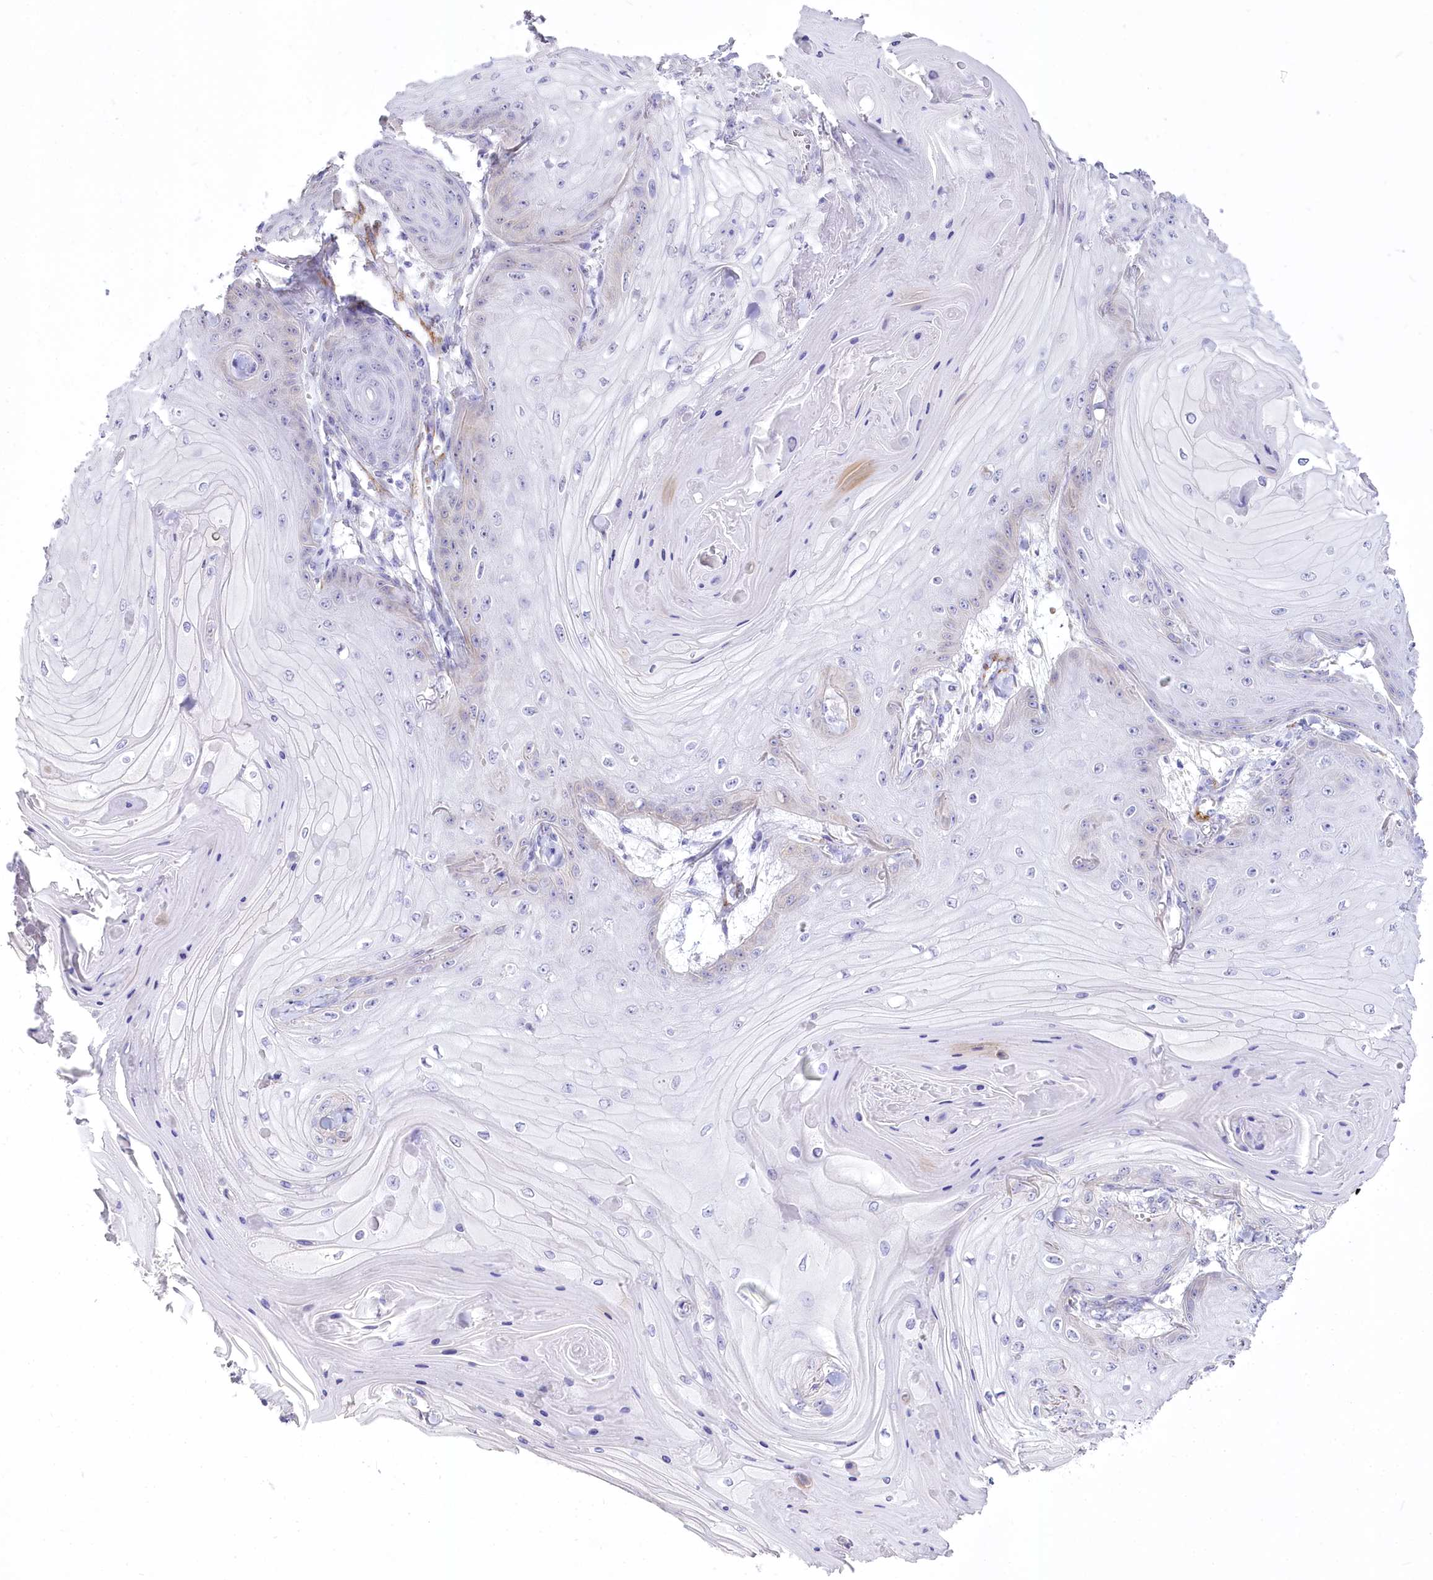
{"staining": {"intensity": "negative", "quantity": "none", "location": "none"}, "tissue": "skin cancer", "cell_type": "Tumor cells", "image_type": "cancer", "snomed": [{"axis": "morphology", "description": "Squamous cell carcinoma, NOS"}, {"axis": "topography", "description": "Skin"}], "caption": "Protein analysis of squamous cell carcinoma (skin) displays no significant staining in tumor cells.", "gene": "SYNPO2", "patient": {"sex": "male", "age": 74}}